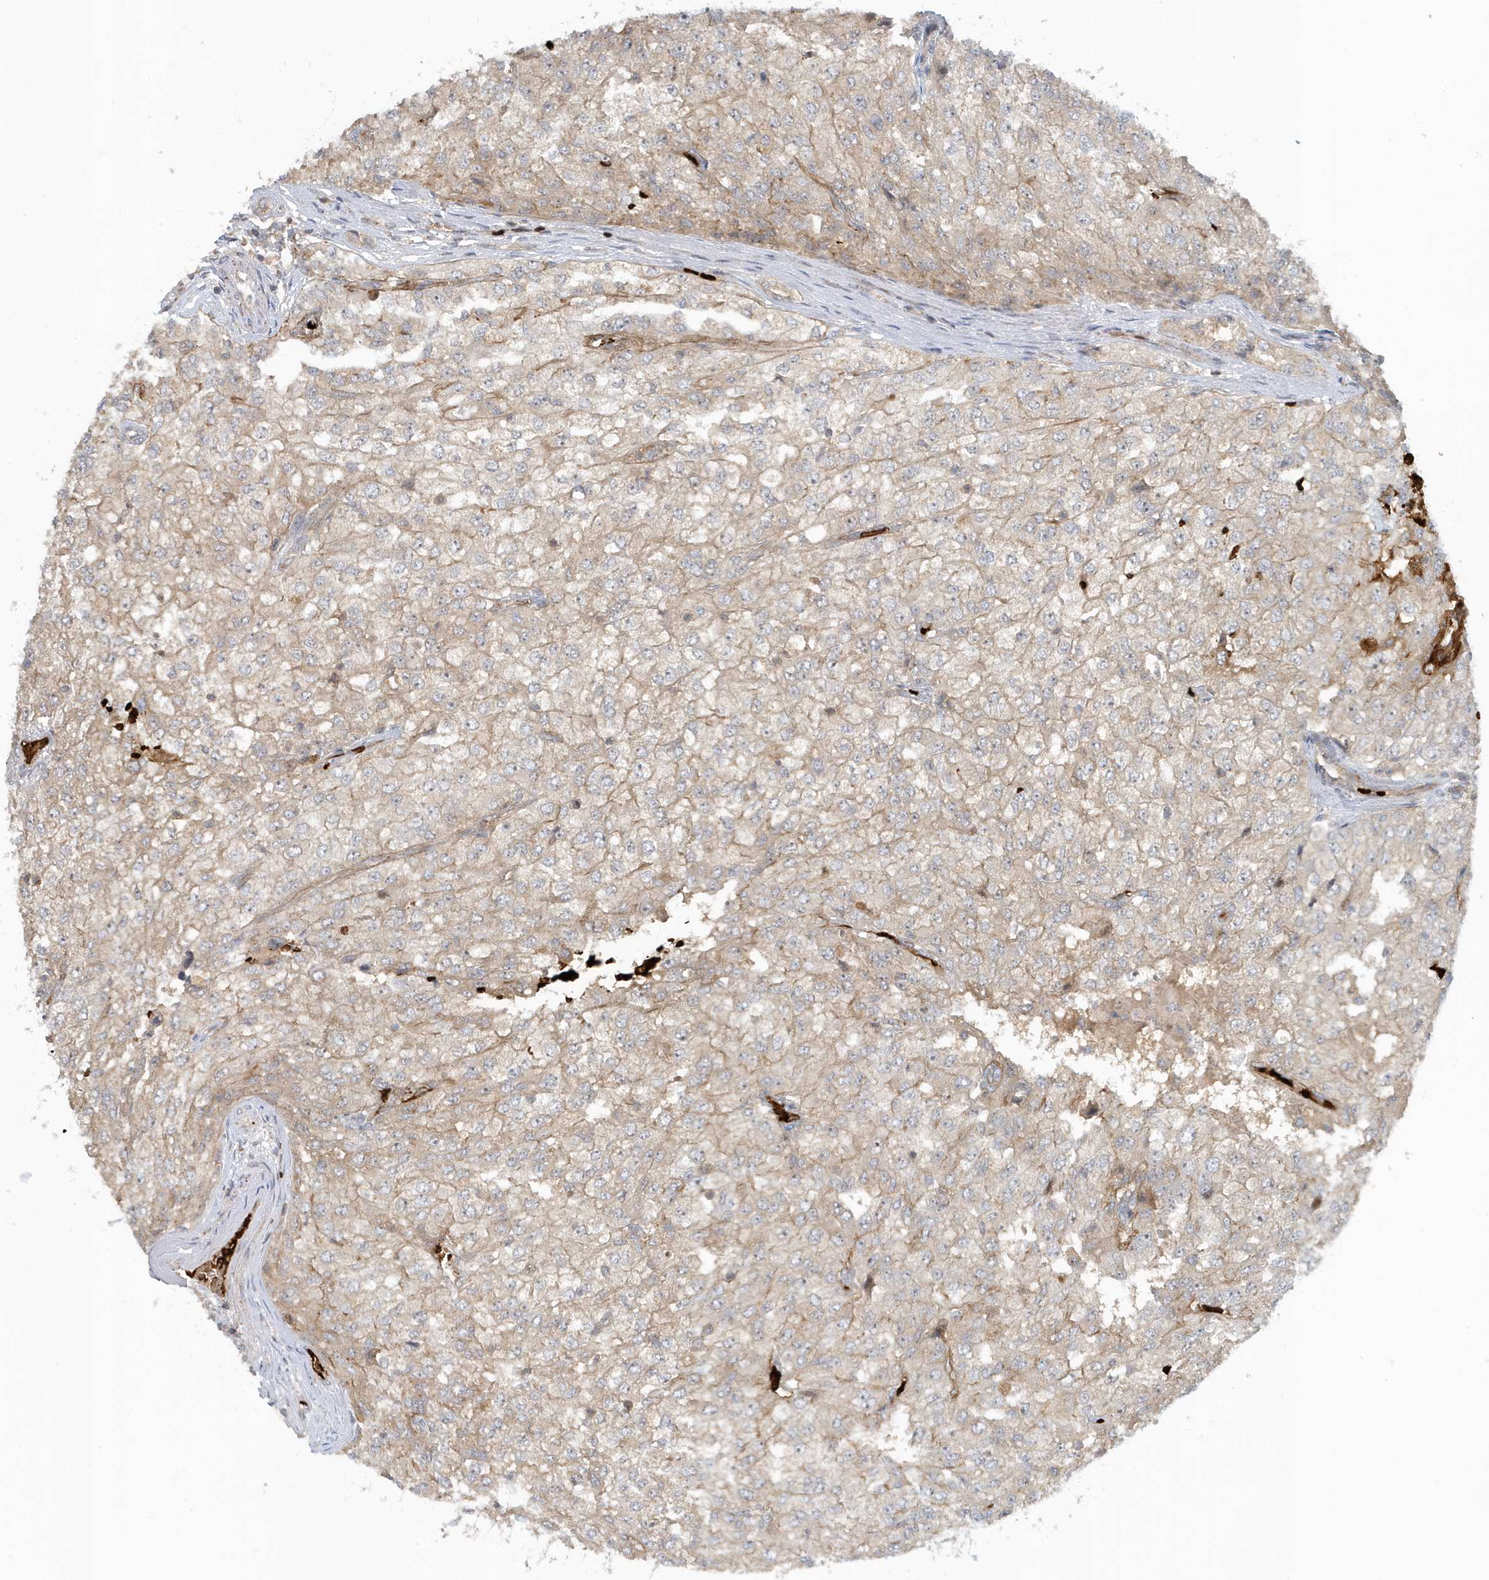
{"staining": {"intensity": "negative", "quantity": "none", "location": "none"}, "tissue": "renal cancer", "cell_type": "Tumor cells", "image_type": "cancer", "snomed": [{"axis": "morphology", "description": "Adenocarcinoma, NOS"}, {"axis": "topography", "description": "Kidney"}], "caption": "A high-resolution micrograph shows IHC staining of renal adenocarcinoma, which reveals no significant positivity in tumor cells.", "gene": "FYCO1", "patient": {"sex": "female", "age": 54}}